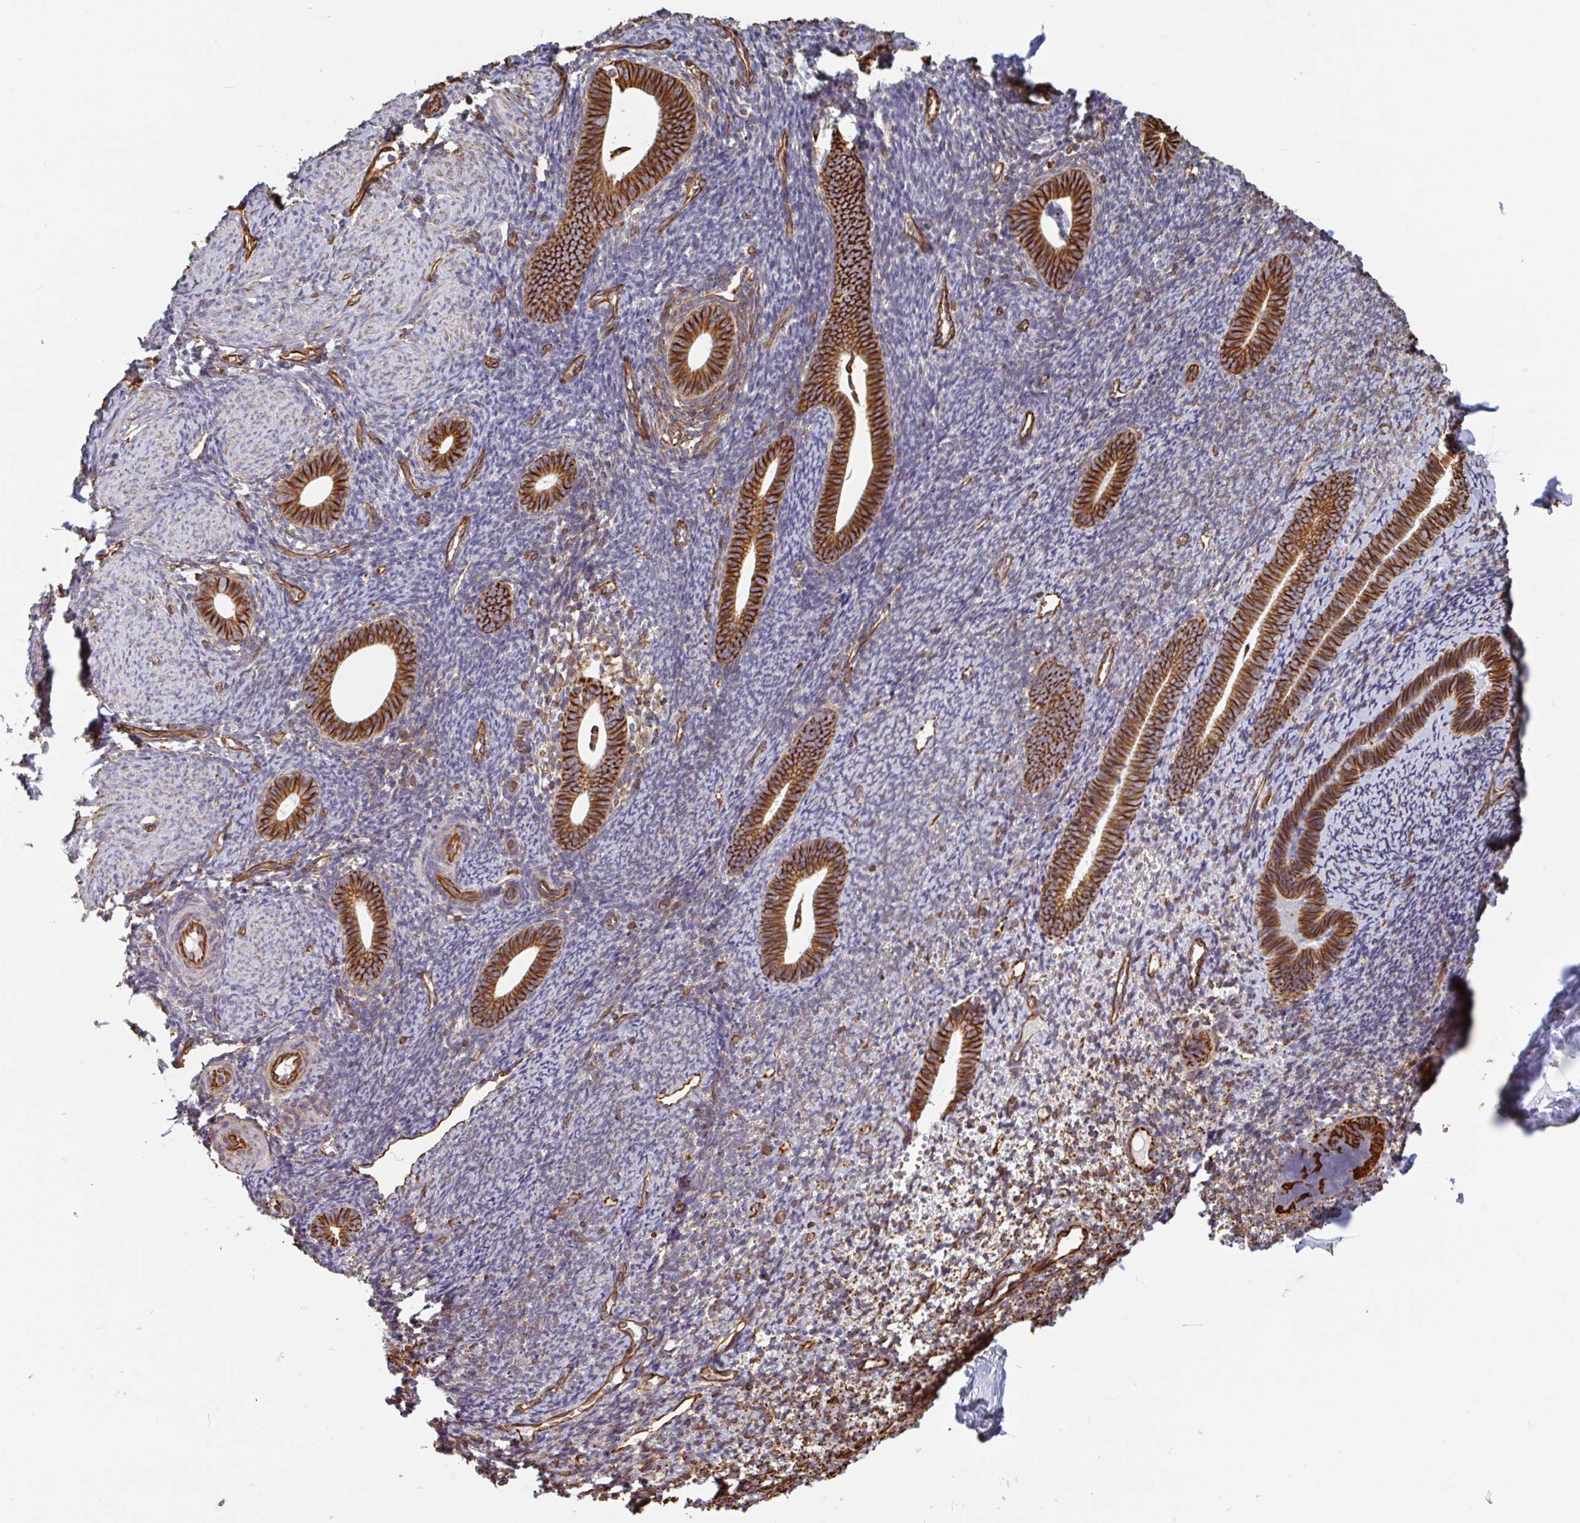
{"staining": {"intensity": "negative", "quantity": "none", "location": "none"}, "tissue": "endometrium", "cell_type": "Cells in endometrial stroma", "image_type": "normal", "snomed": [{"axis": "morphology", "description": "Normal tissue, NOS"}, {"axis": "topography", "description": "Endometrium"}], "caption": "Immunohistochemistry (IHC) photomicrograph of unremarkable human endometrium stained for a protein (brown), which exhibits no expression in cells in endometrial stroma. The staining is performed using DAB (3,3'-diaminobenzidine) brown chromogen with nuclei counter-stained in using hematoxylin.", "gene": "PPFIA1", "patient": {"sex": "female", "age": 39}}